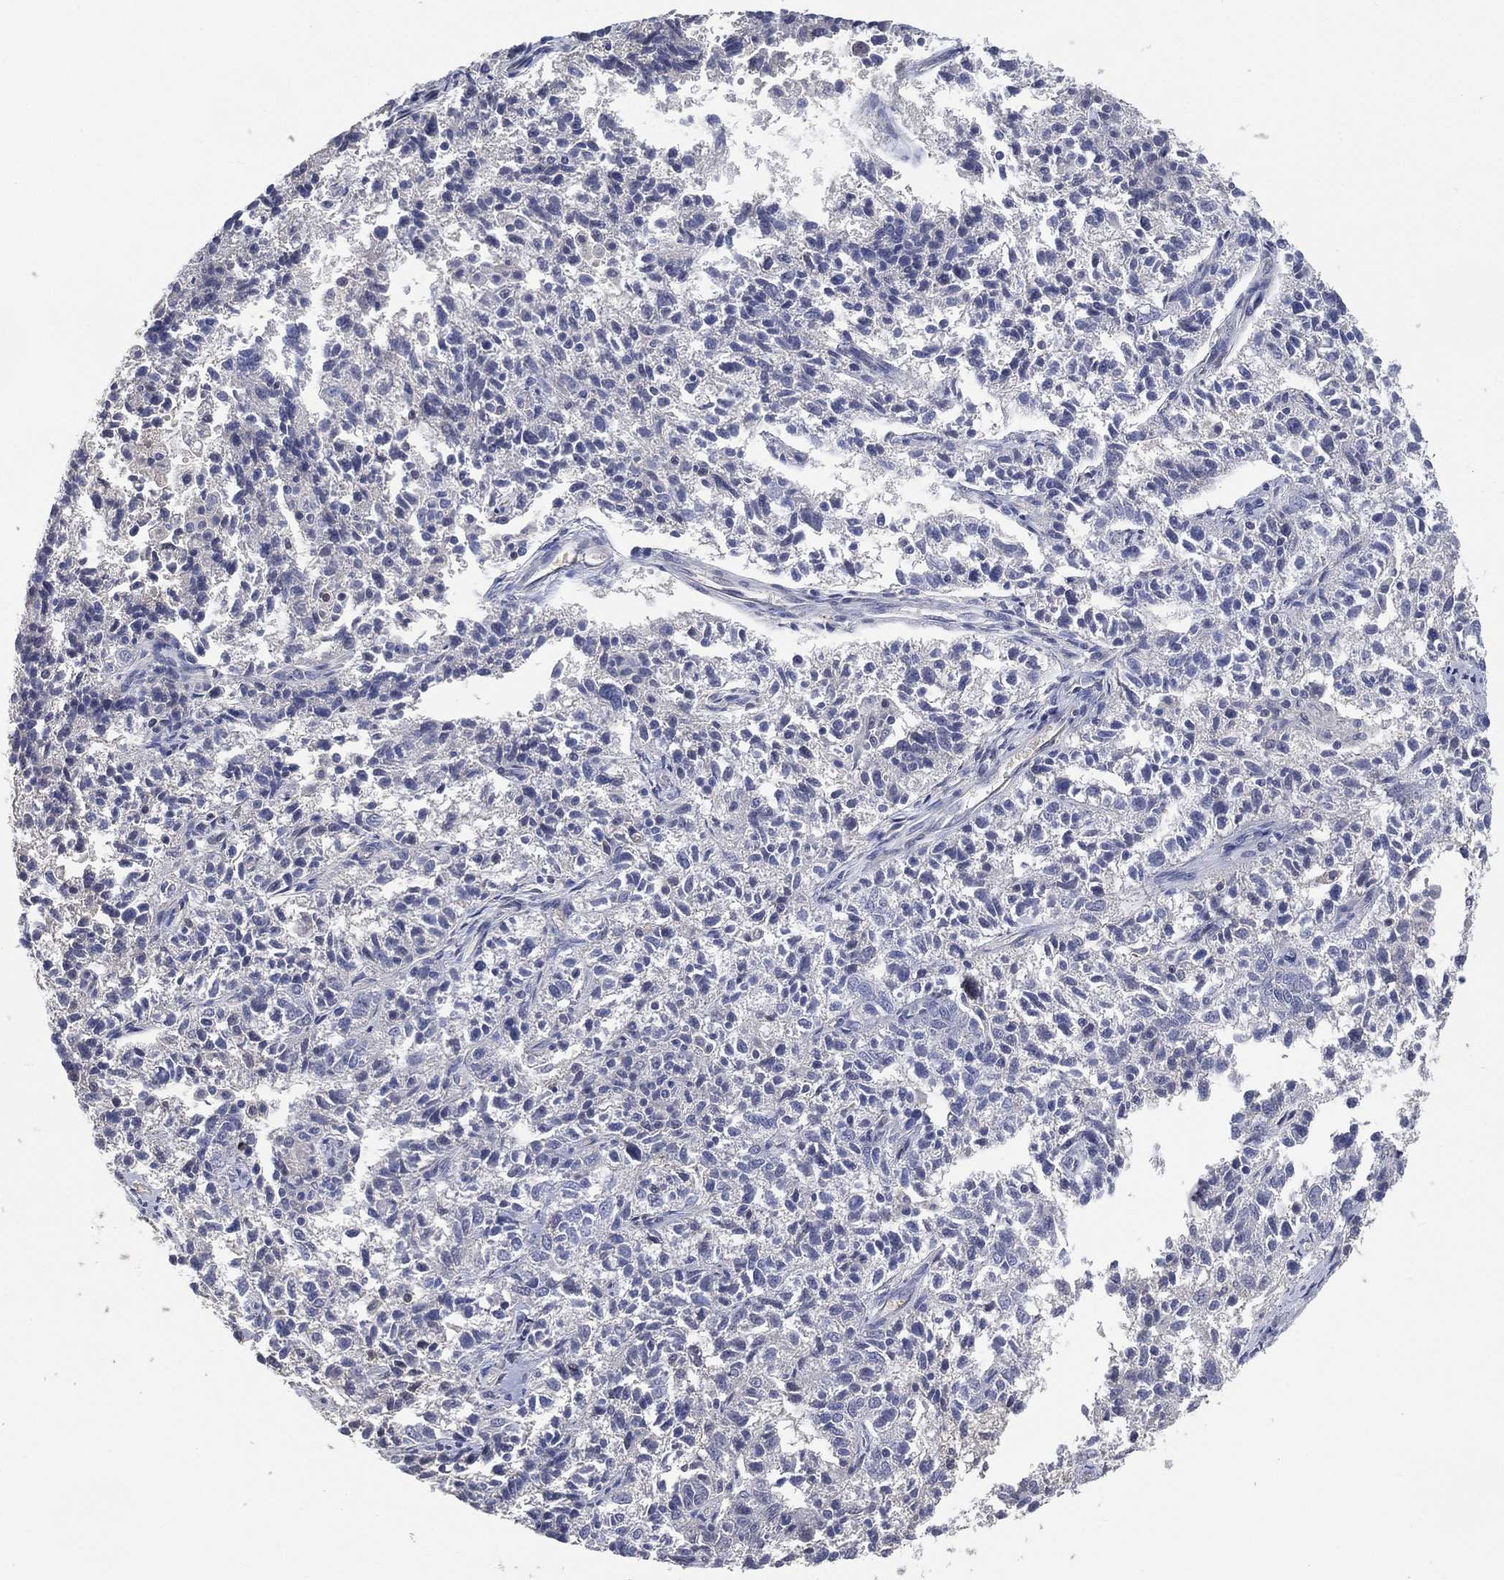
{"staining": {"intensity": "negative", "quantity": "none", "location": "none"}, "tissue": "ovarian cancer", "cell_type": "Tumor cells", "image_type": "cancer", "snomed": [{"axis": "morphology", "description": "Cystadenocarcinoma, serous, NOS"}, {"axis": "topography", "description": "Ovary"}], "caption": "A micrograph of ovarian cancer (serous cystadenocarcinoma) stained for a protein displays no brown staining in tumor cells.", "gene": "AK1", "patient": {"sex": "female", "age": 71}}